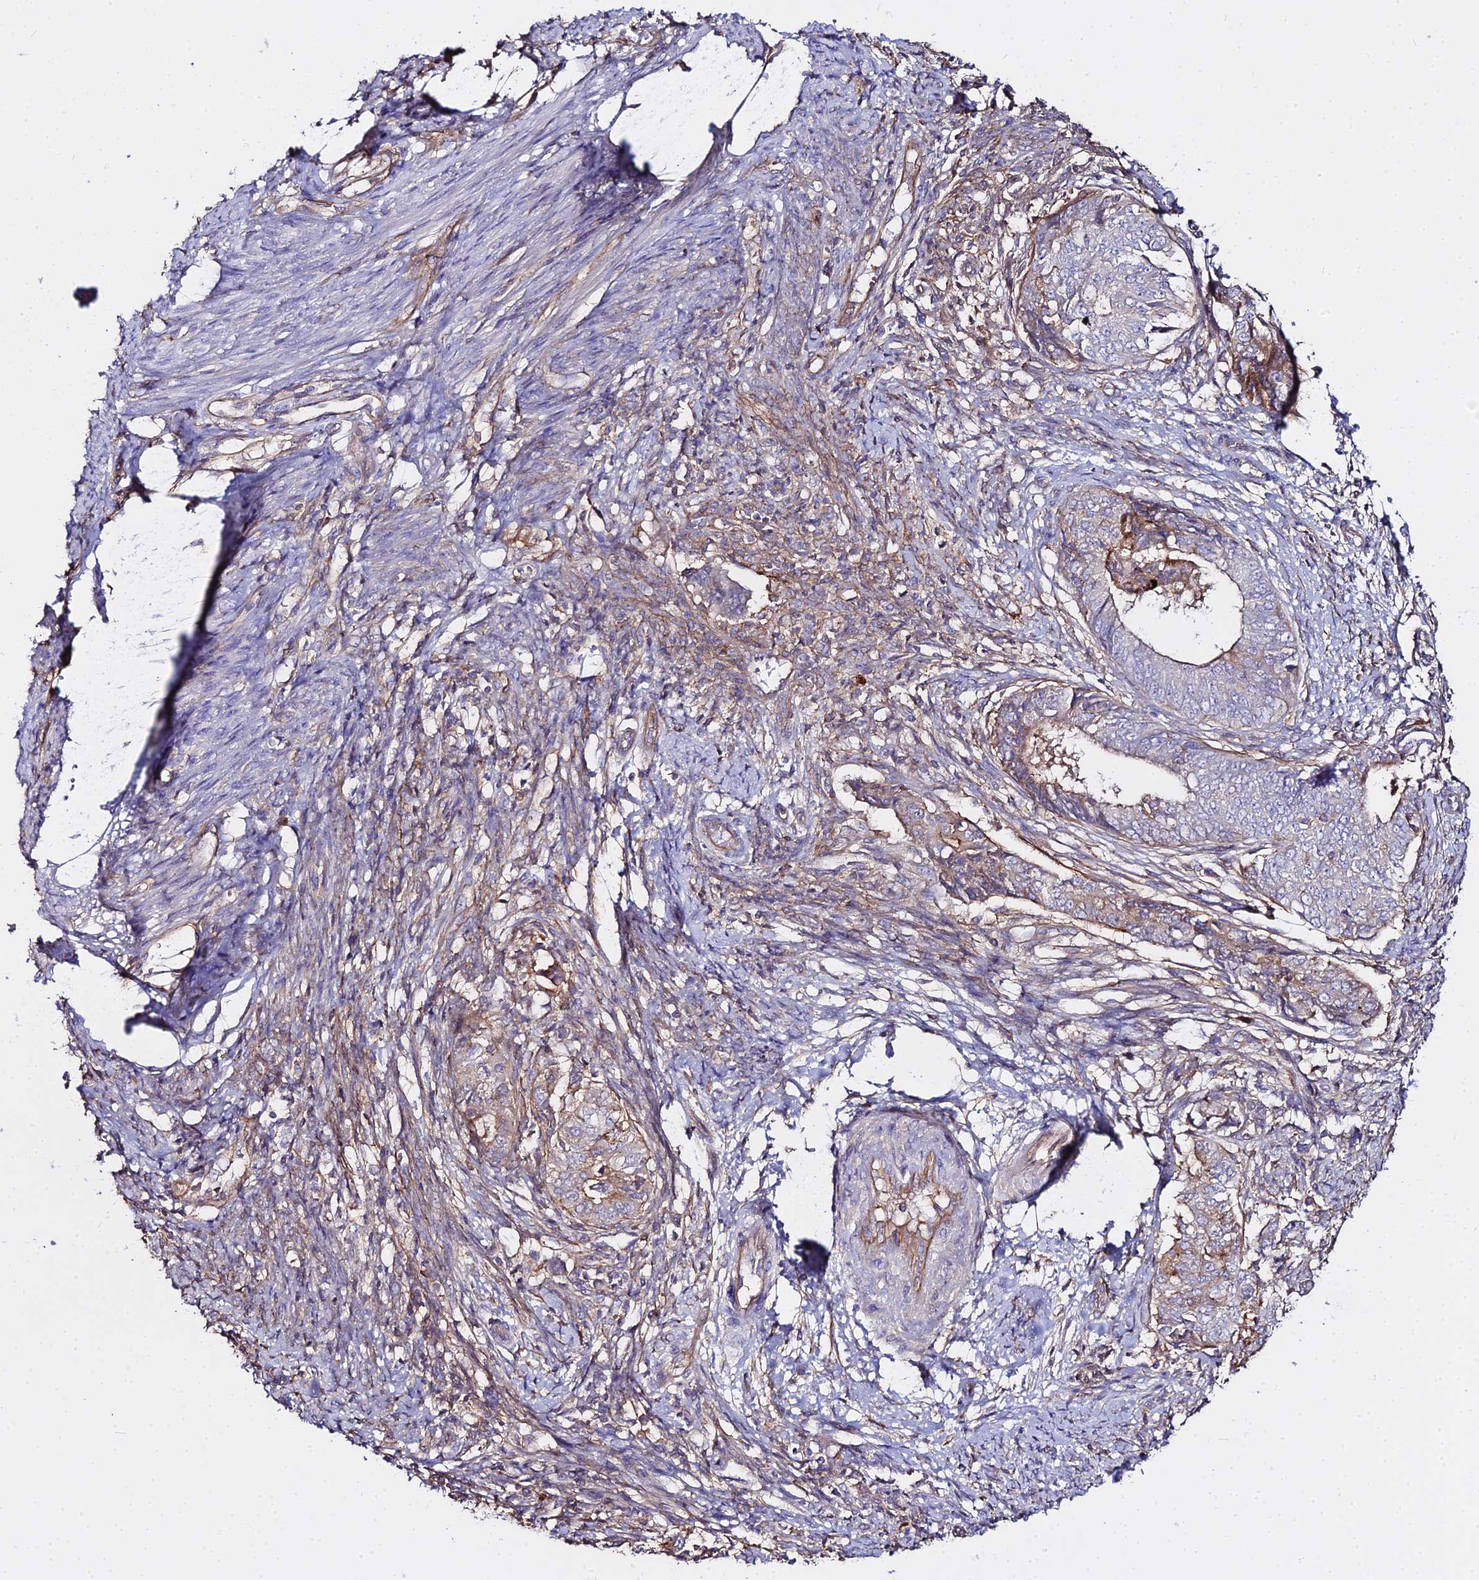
{"staining": {"intensity": "weak", "quantity": "<25%", "location": "cytoplasmic/membranous"}, "tissue": "endometrial cancer", "cell_type": "Tumor cells", "image_type": "cancer", "snomed": [{"axis": "morphology", "description": "Adenocarcinoma, NOS"}, {"axis": "topography", "description": "Endometrium"}], "caption": "High magnification brightfield microscopy of endometrial cancer stained with DAB (3,3'-diaminobenzidine) (brown) and counterstained with hematoxylin (blue): tumor cells show no significant positivity.", "gene": "GLYAT", "patient": {"sex": "female", "age": 62}}